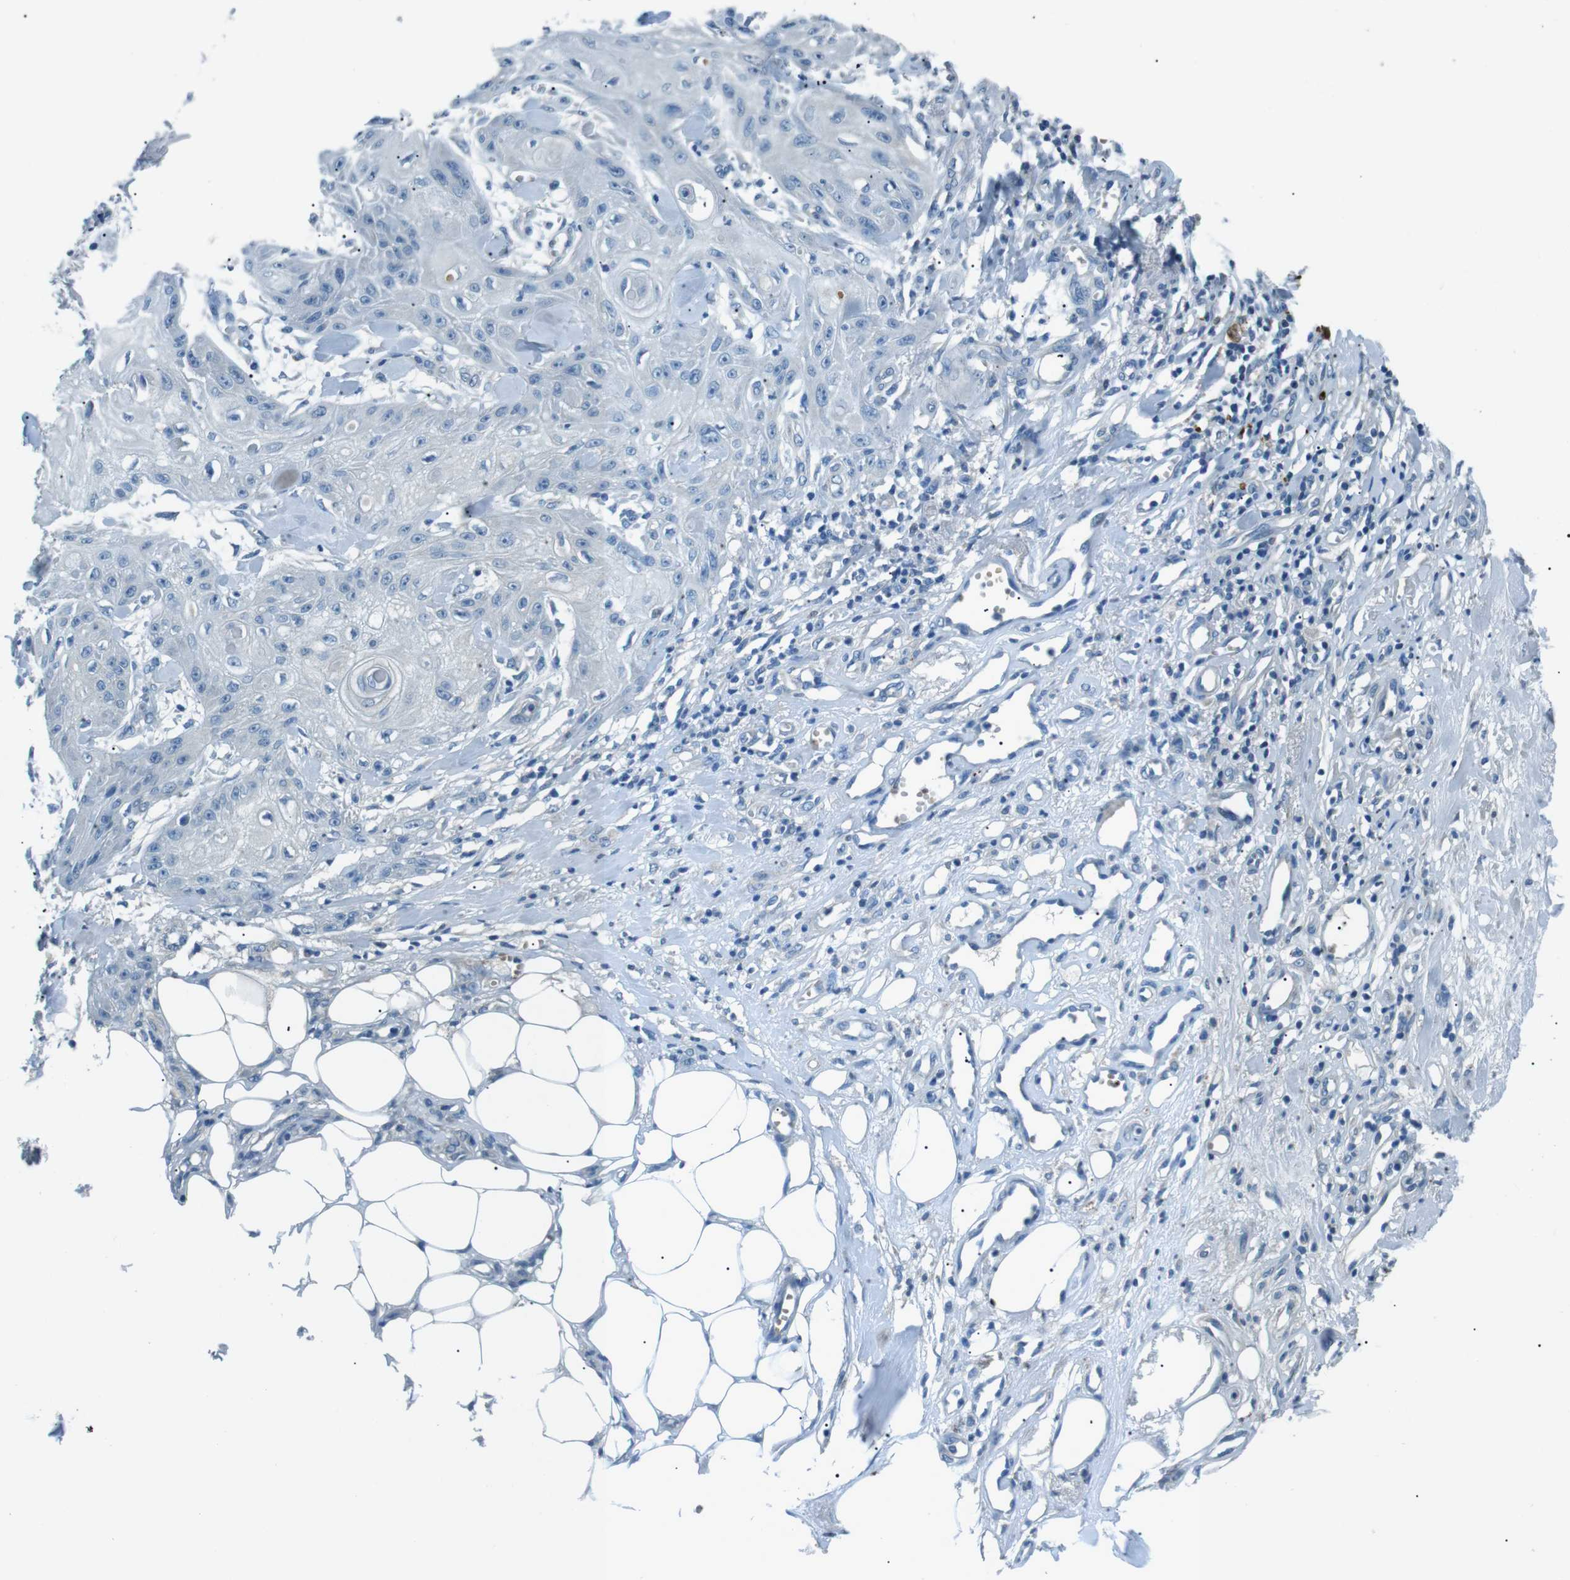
{"staining": {"intensity": "negative", "quantity": "none", "location": "none"}, "tissue": "skin cancer", "cell_type": "Tumor cells", "image_type": "cancer", "snomed": [{"axis": "morphology", "description": "Squamous cell carcinoma, NOS"}, {"axis": "topography", "description": "Skin"}], "caption": "A high-resolution histopathology image shows IHC staining of skin cancer, which demonstrates no significant staining in tumor cells.", "gene": "ST6GAL1", "patient": {"sex": "male", "age": 74}}